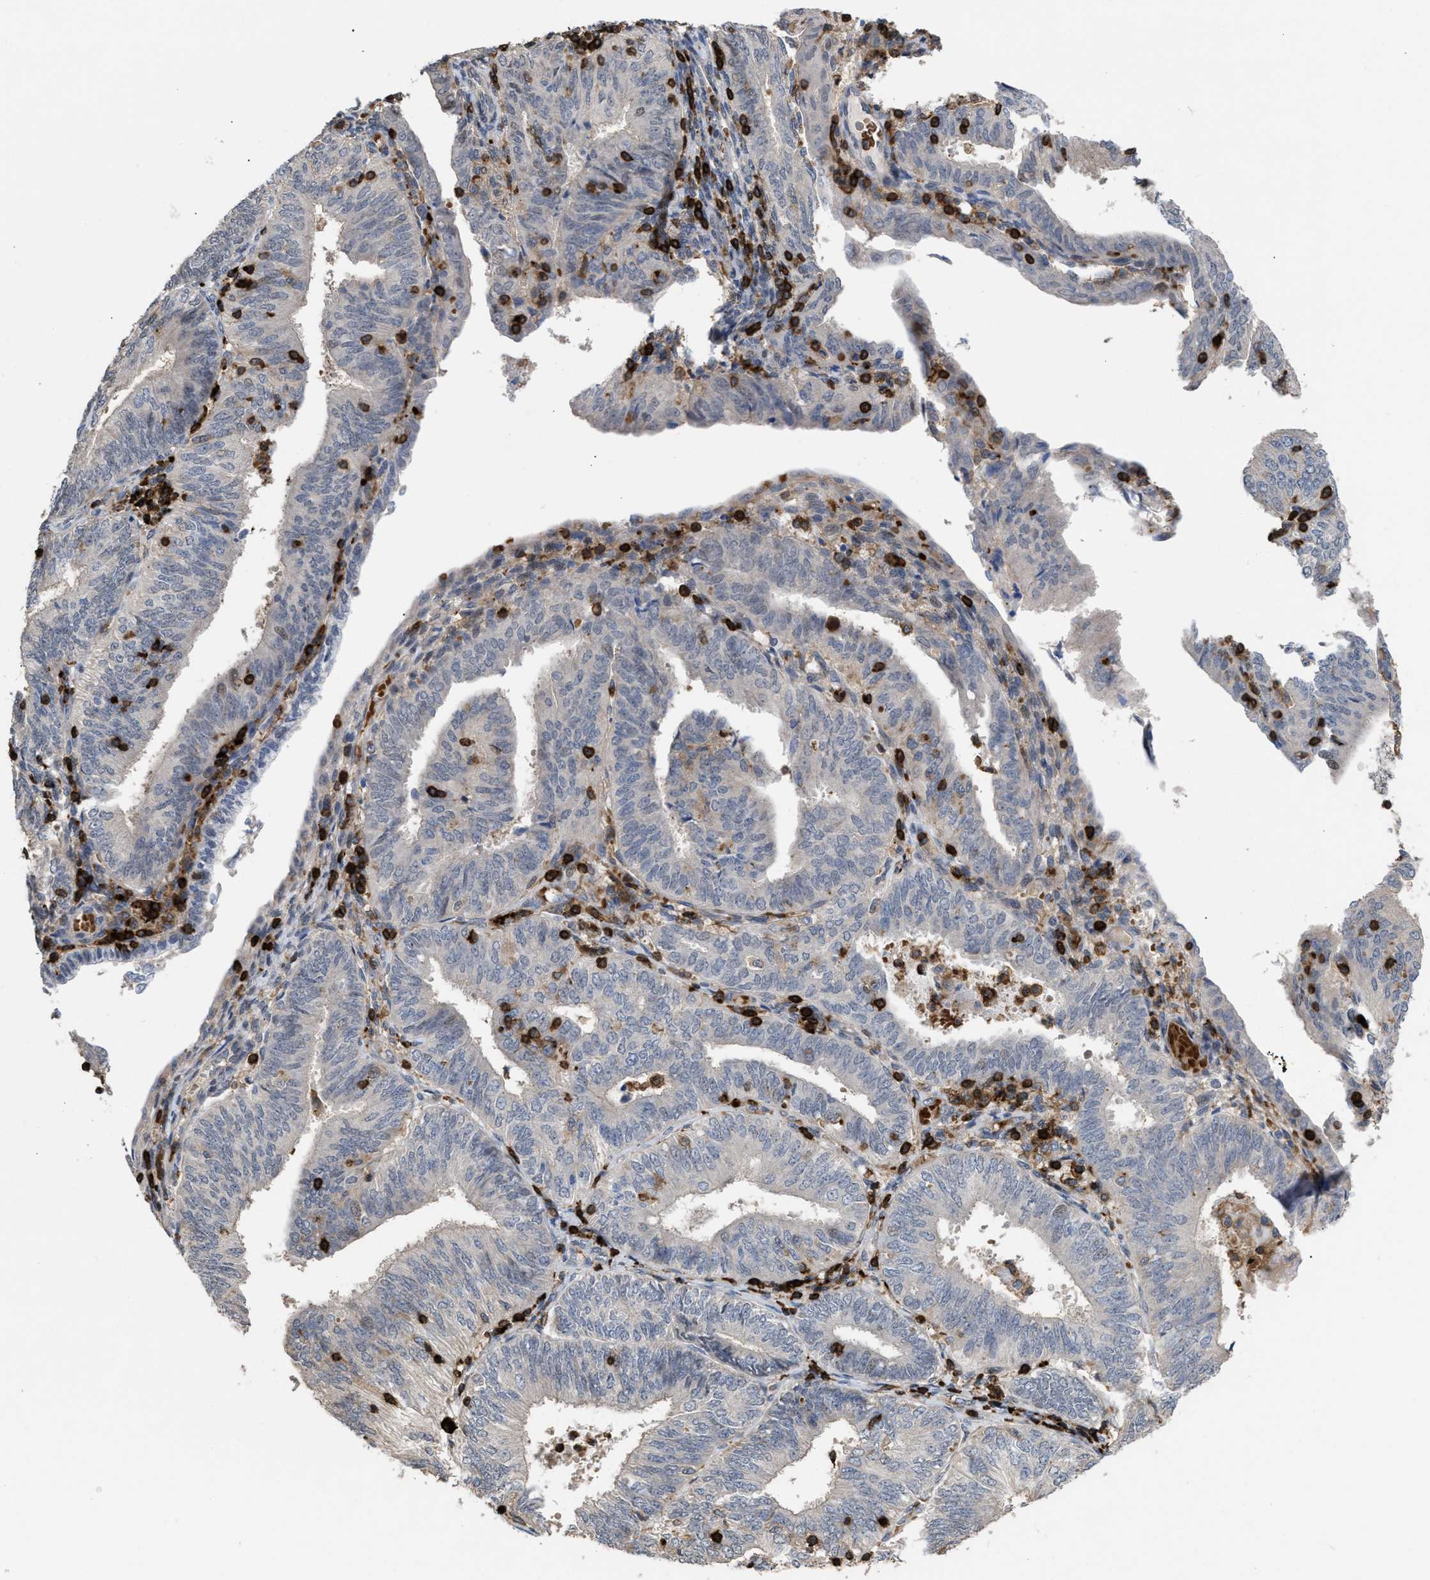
{"staining": {"intensity": "negative", "quantity": "none", "location": "none"}, "tissue": "endometrial cancer", "cell_type": "Tumor cells", "image_type": "cancer", "snomed": [{"axis": "morphology", "description": "Adenocarcinoma, NOS"}, {"axis": "topography", "description": "Endometrium"}], "caption": "Human endometrial cancer (adenocarcinoma) stained for a protein using immunohistochemistry shows no staining in tumor cells.", "gene": "PTPRE", "patient": {"sex": "female", "age": 58}}